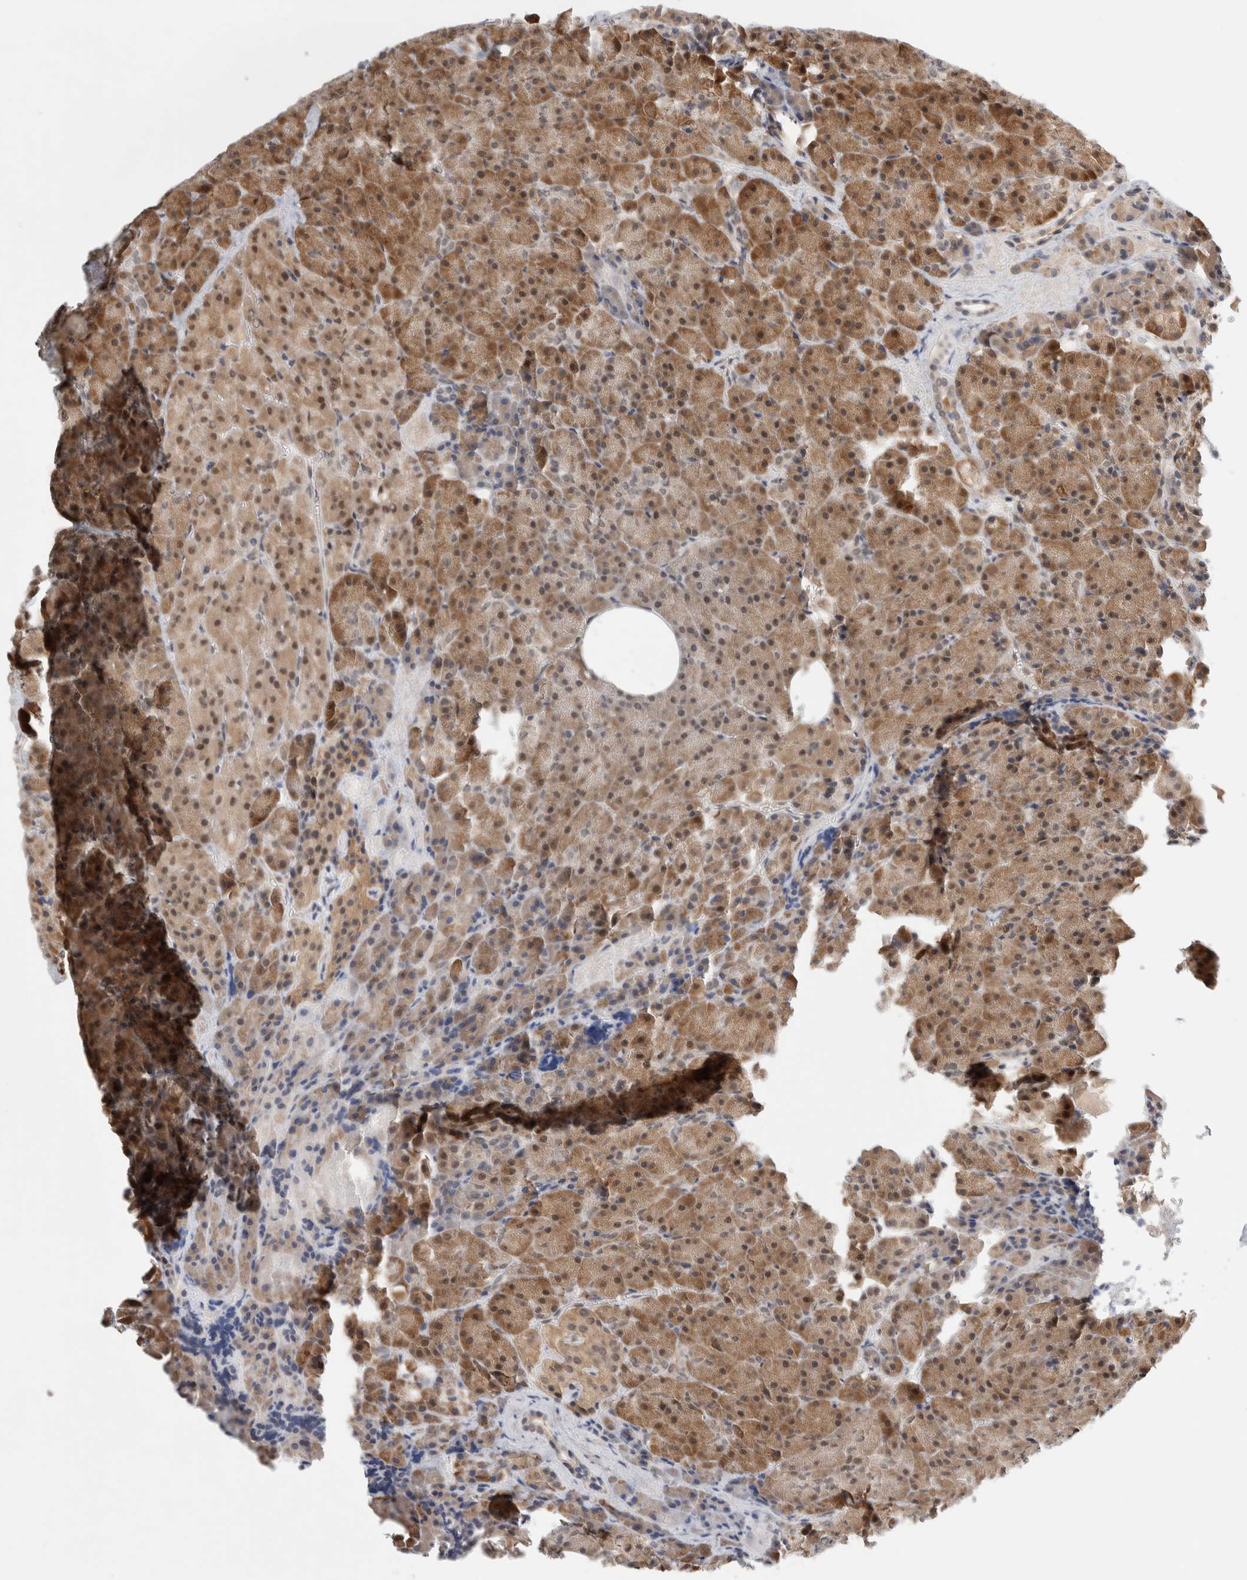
{"staining": {"intensity": "moderate", "quantity": ">75%", "location": "cytoplasmic/membranous,nuclear"}, "tissue": "pancreas", "cell_type": "Exocrine glandular cells", "image_type": "normal", "snomed": [{"axis": "morphology", "description": "Normal tissue, NOS"}, {"axis": "morphology", "description": "Carcinoid, malignant, NOS"}, {"axis": "topography", "description": "Pancreas"}], "caption": "Moderate cytoplasmic/membranous,nuclear expression for a protein is identified in about >75% of exocrine glandular cells of normal pancreas using IHC.", "gene": "NCAPG2", "patient": {"sex": "female", "age": 35}}